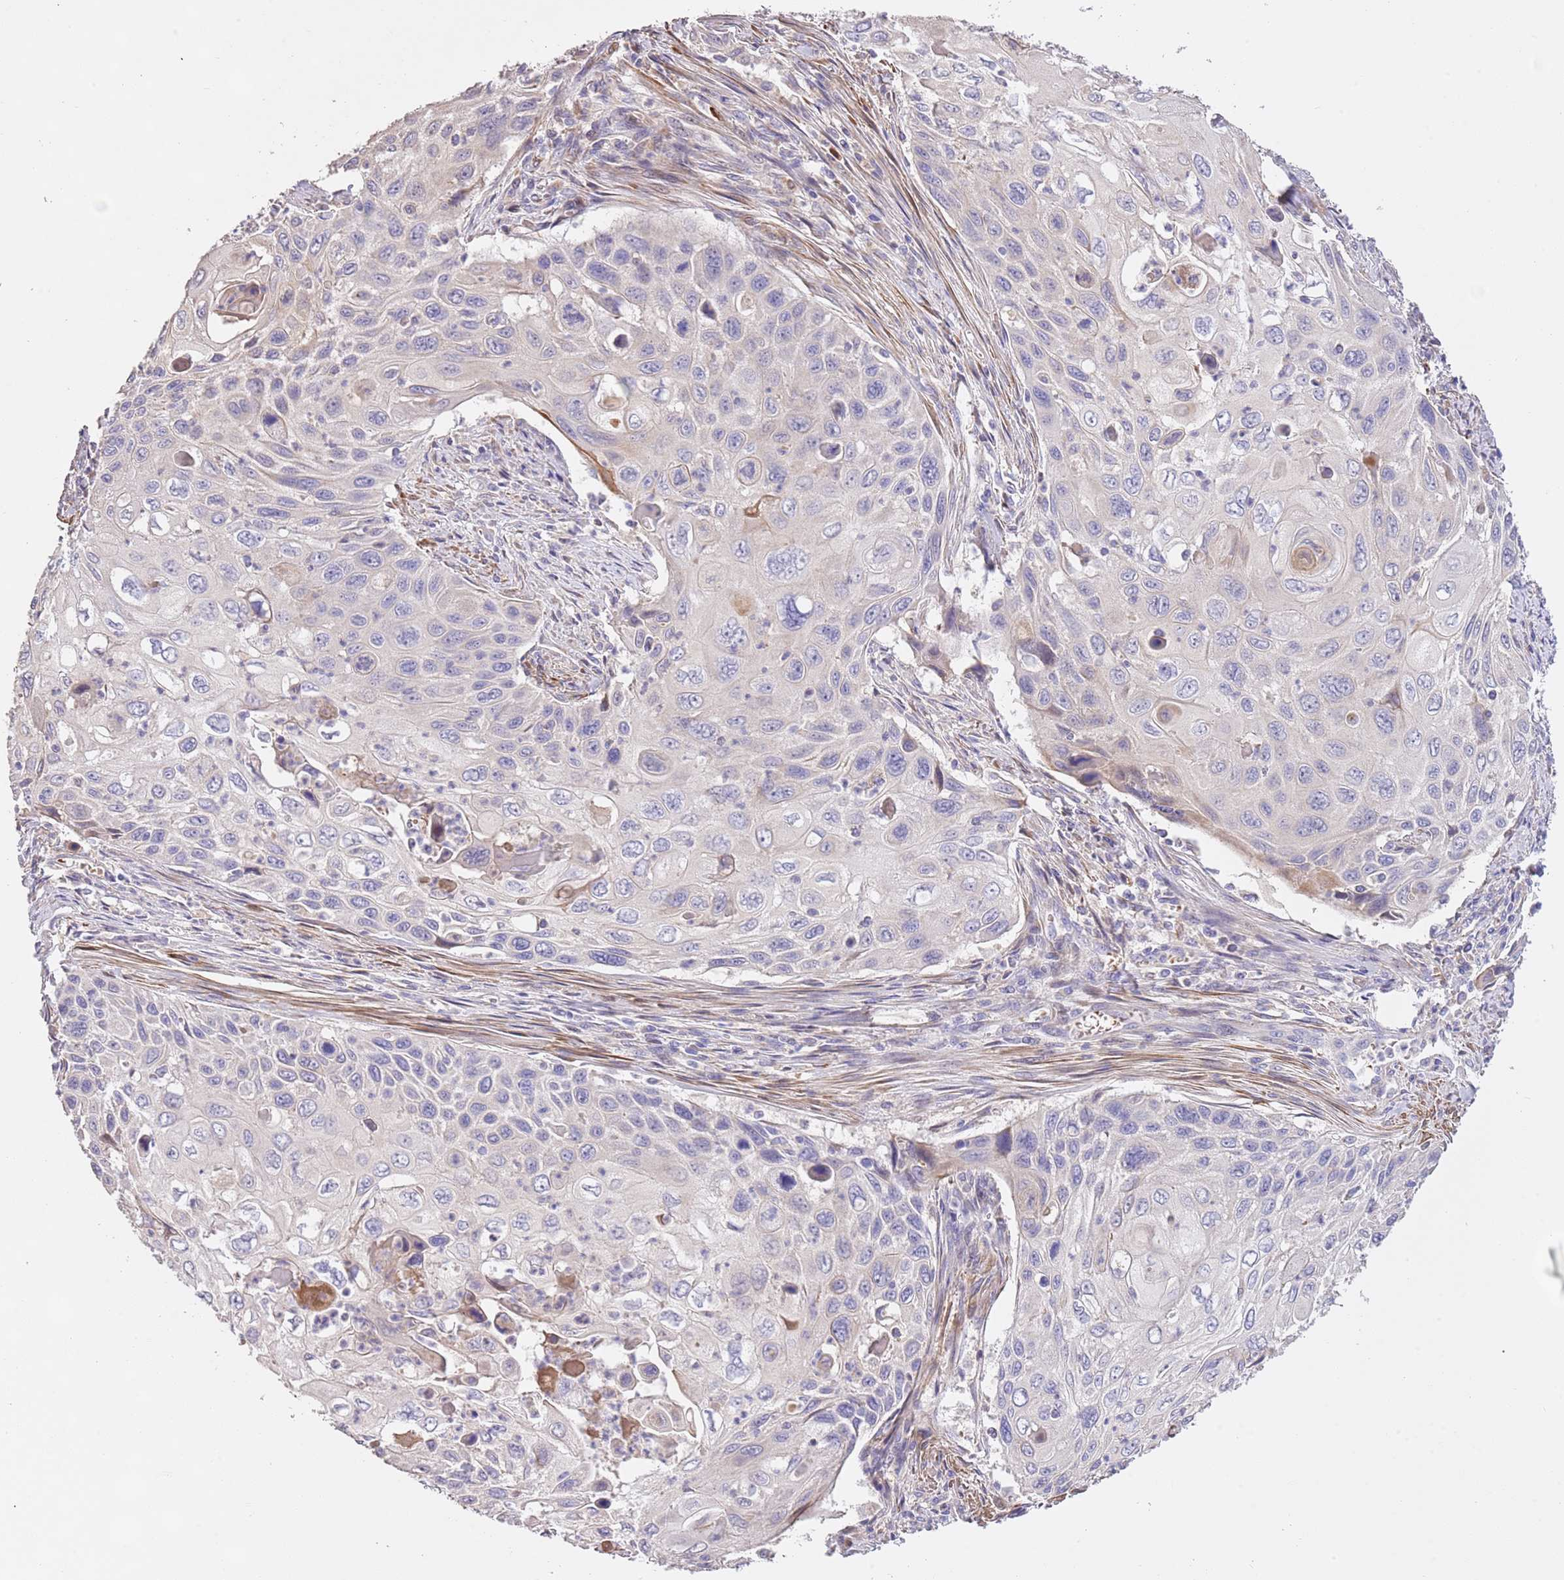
{"staining": {"intensity": "negative", "quantity": "none", "location": "none"}, "tissue": "cervical cancer", "cell_type": "Tumor cells", "image_type": "cancer", "snomed": [{"axis": "morphology", "description": "Squamous cell carcinoma, NOS"}, {"axis": "topography", "description": "Cervix"}], "caption": "Protein analysis of cervical squamous cell carcinoma displays no significant expression in tumor cells. Nuclei are stained in blue.", "gene": "PIGA", "patient": {"sex": "female", "age": 70}}